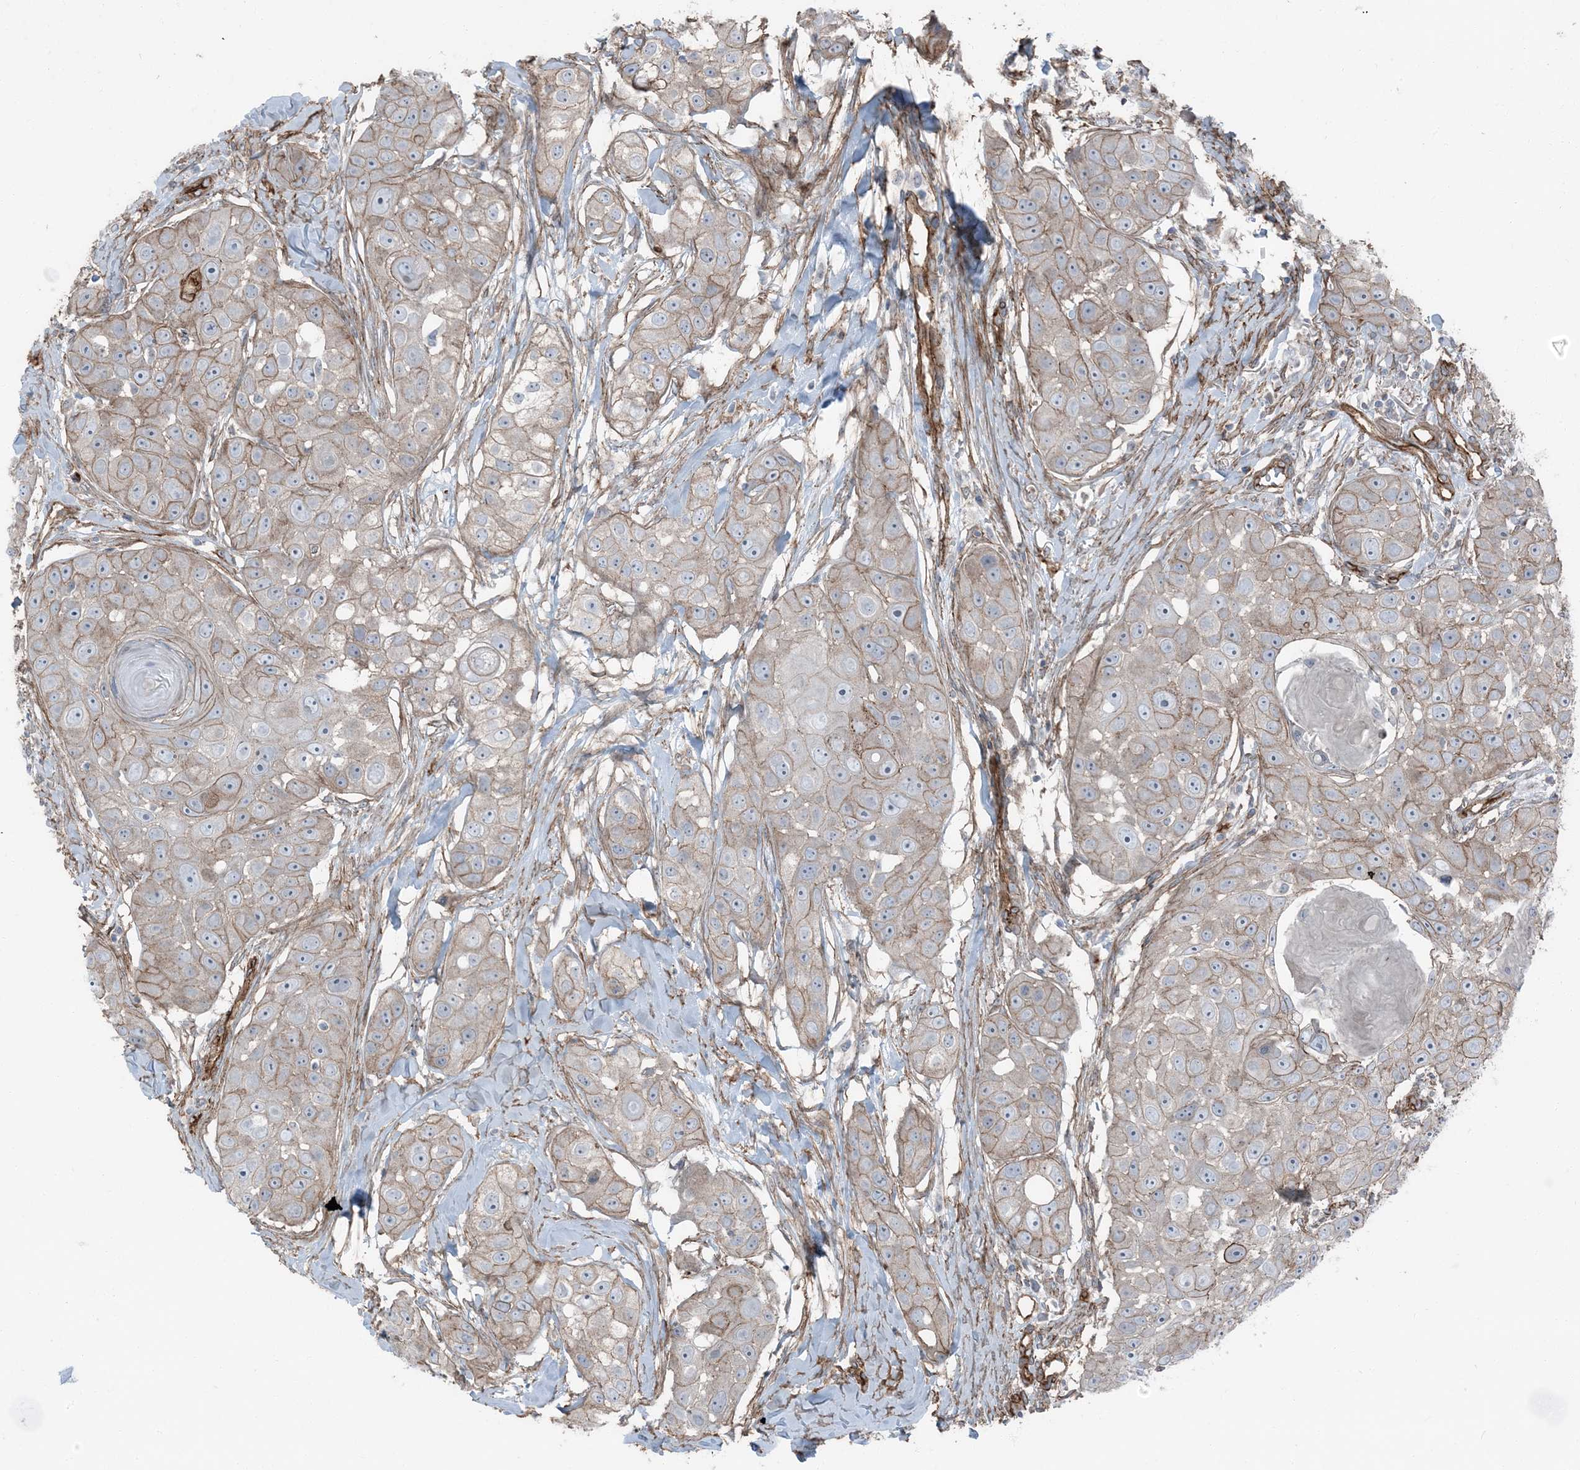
{"staining": {"intensity": "weak", "quantity": "25%-75%", "location": "cytoplasmic/membranous"}, "tissue": "head and neck cancer", "cell_type": "Tumor cells", "image_type": "cancer", "snomed": [{"axis": "morphology", "description": "Normal tissue, NOS"}, {"axis": "morphology", "description": "Squamous cell carcinoma, NOS"}, {"axis": "topography", "description": "Skeletal muscle"}, {"axis": "topography", "description": "Head-Neck"}], "caption": "Head and neck cancer (squamous cell carcinoma) stained for a protein demonstrates weak cytoplasmic/membranous positivity in tumor cells. Immunohistochemistry (ihc) stains the protein of interest in brown and the nuclei are stained blue.", "gene": "ZFP90", "patient": {"sex": "male", "age": 51}}